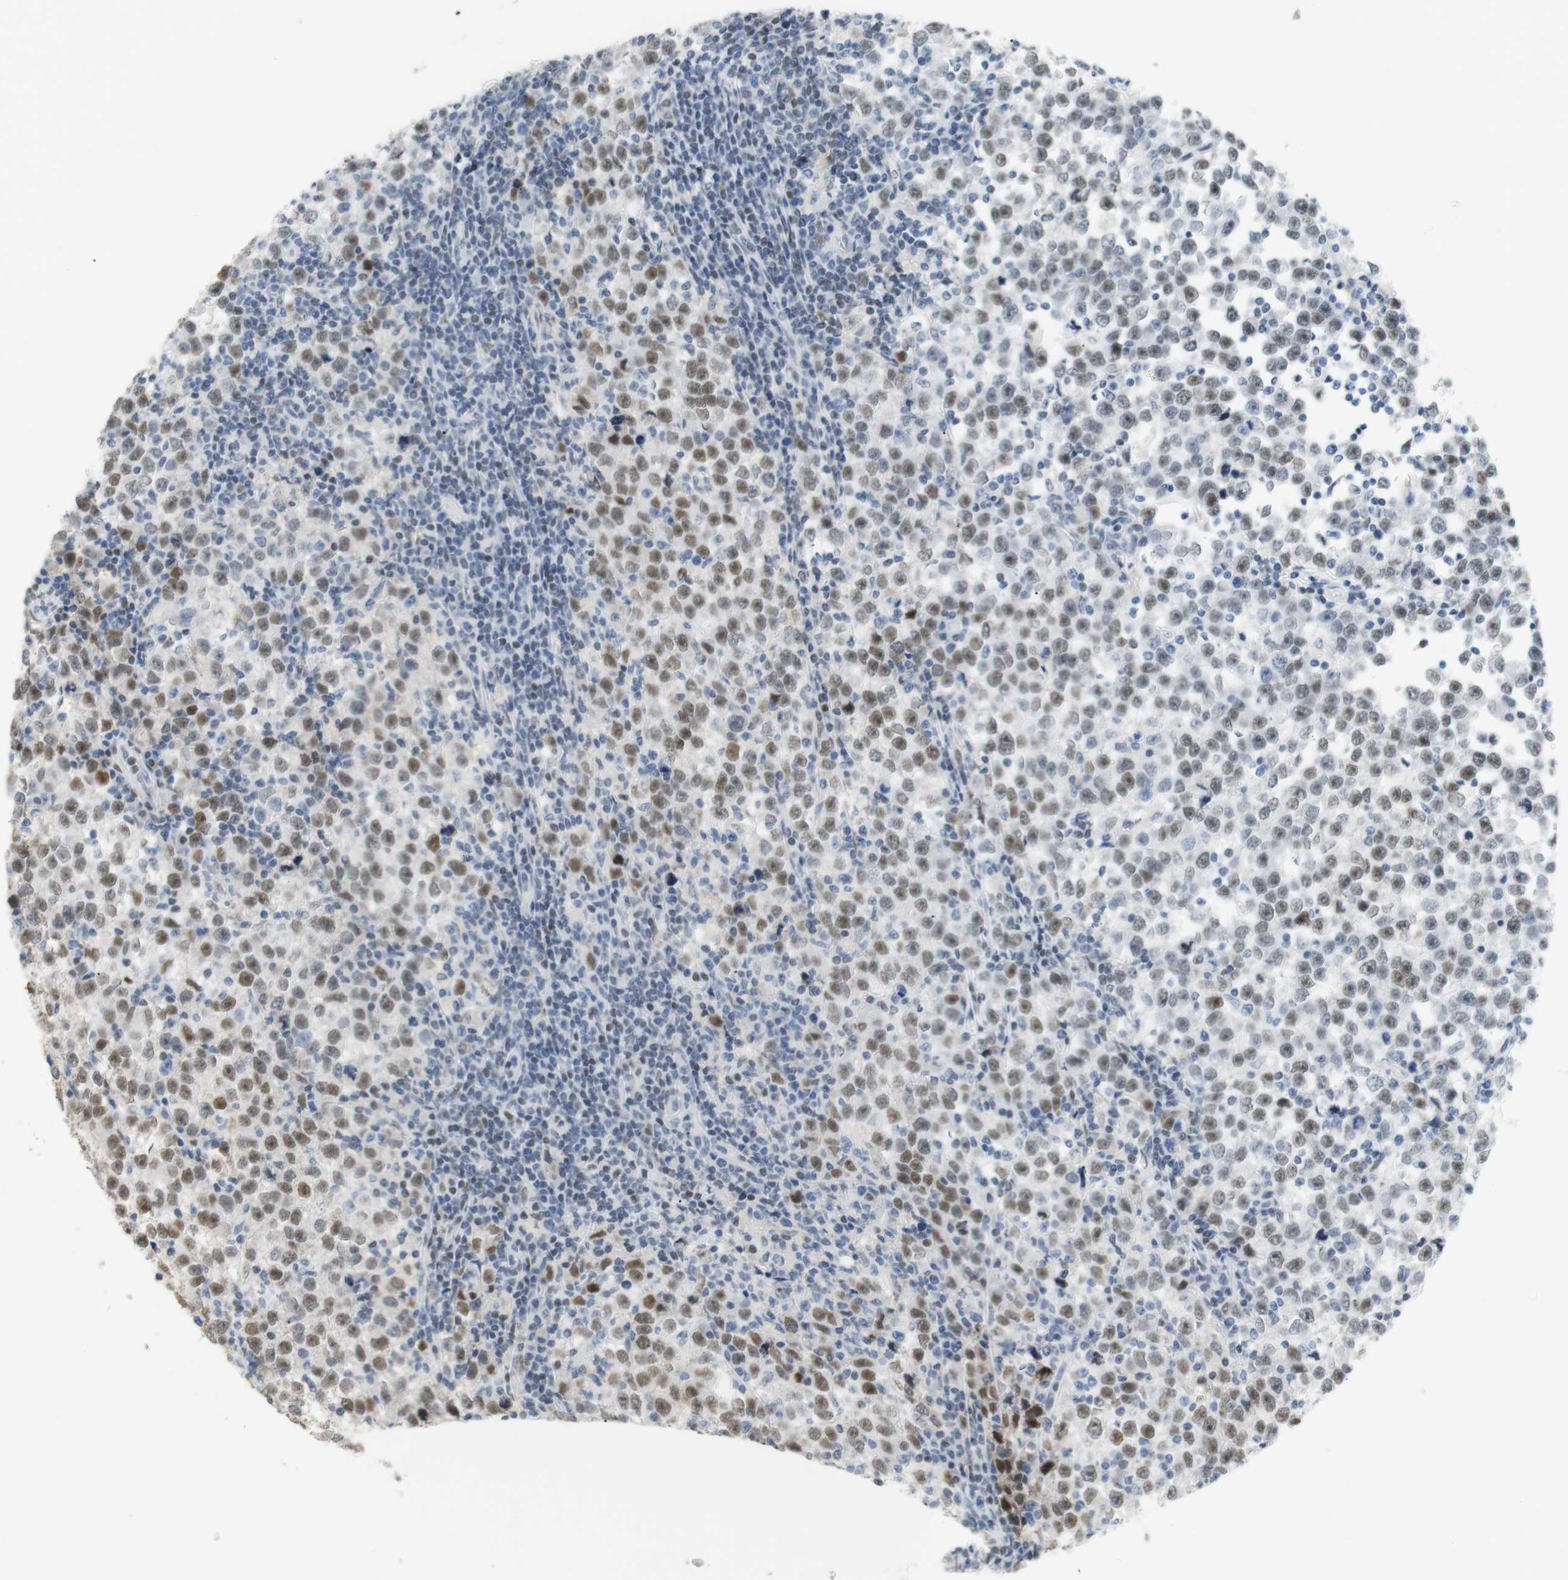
{"staining": {"intensity": "moderate", "quantity": ">75%", "location": "nuclear"}, "tissue": "testis cancer", "cell_type": "Tumor cells", "image_type": "cancer", "snomed": [{"axis": "morphology", "description": "Seminoma, NOS"}, {"axis": "topography", "description": "Testis"}], "caption": "The immunohistochemical stain highlights moderate nuclear expression in tumor cells of testis seminoma tissue.", "gene": "BMI1", "patient": {"sex": "male", "age": 43}}